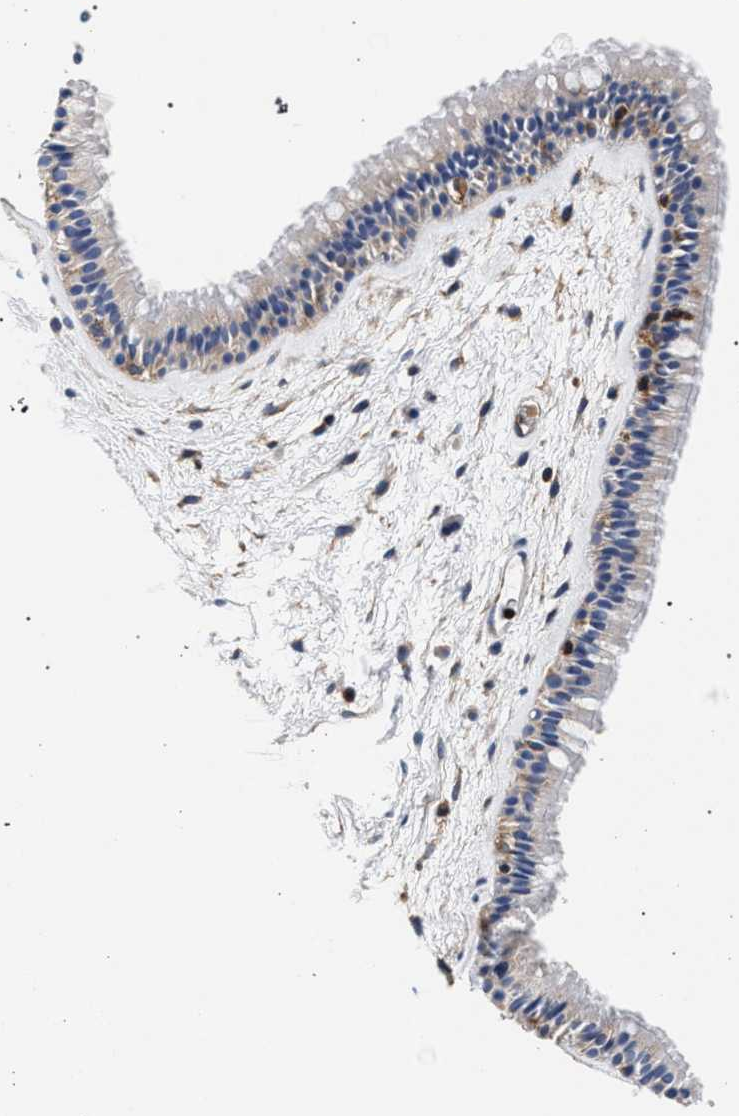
{"staining": {"intensity": "weak", "quantity": "25%-75%", "location": "cytoplasmic/membranous"}, "tissue": "nasopharynx", "cell_type": "Respiratory epithelial cells", "image_type": "normal", "snomed": [{"axis": "morphology", "description": "Normal tissue, NOS"}, {"axis": "morphology", "description": "Inflammation, NOS"}, {"axis": "topography", "description": "Nasopharynx"}], "caption": "Respiratory epithelial cells demonstrate low levels of weak cytoplasmic/membranous expression in about 25%-75% of cells in benign human nasopharynx. (Brightfield microscopy of DAB IHC at high magnification).", "gene": "LASP1", "patient": {"sex": "male", "age": 48}}